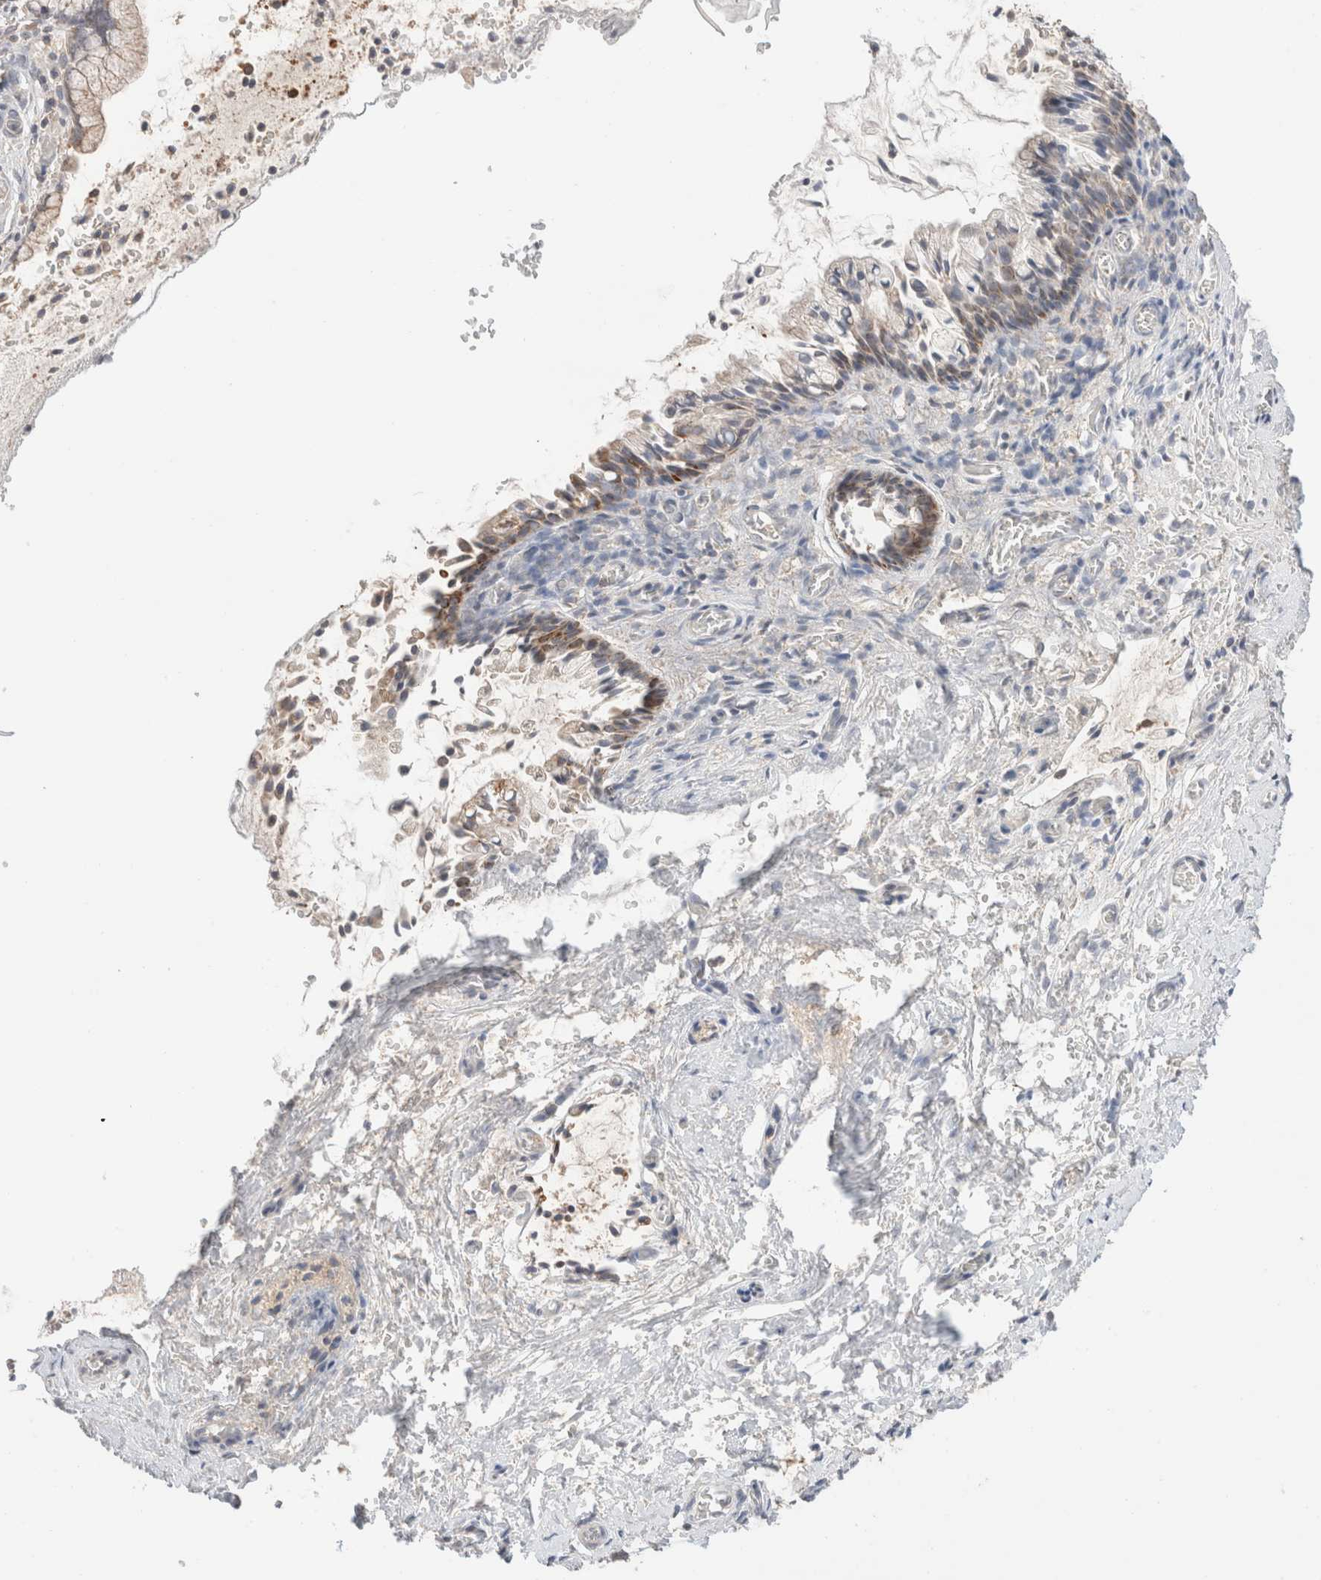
{"staining": {"intensity": "moderate", "quantity": "<25%", "location": "cytoplasmic/membranous"}, "tissue": "cervix", "cell_type": "Glandular cells", "image_type": "normal", "snomed": [{"axis": "morphology", "description": "Normal tissue, NOS"}, {"axis": "topography", "description": "Cervix"}], "caption": "There is low levels of moderate cytoplasmic/membranous staining in glandular cells of unremarkable cervix, as demonstrated by immunohistochemical staining (brown color).", "gene": "TRIM41", "patient": {"sex": "female", "age": 55}}